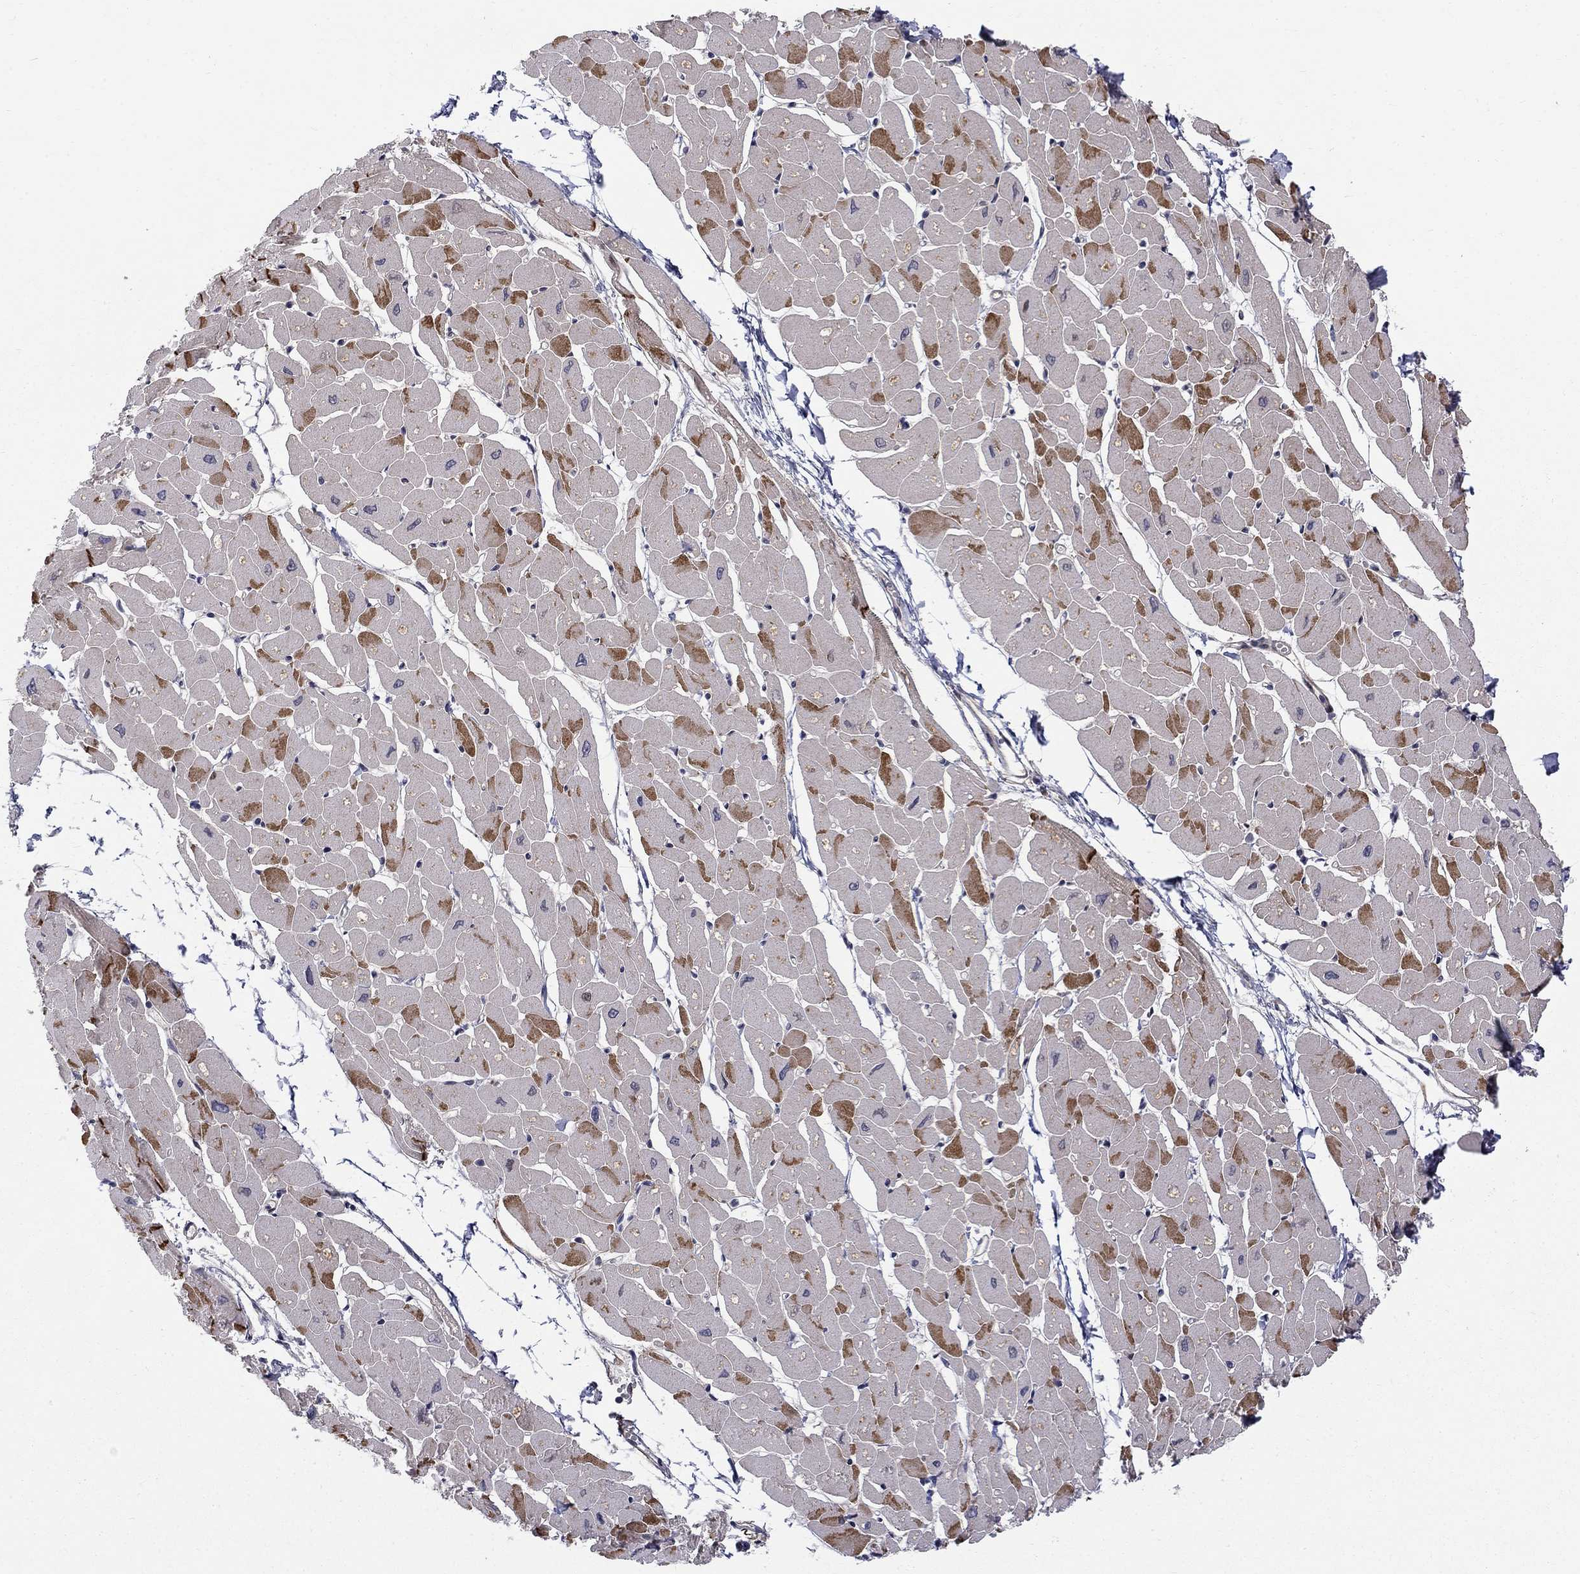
{"staining": {"intensity": "strong", "quantity": "25%-75%", "location": "cytoplasmic/membranous"}, "tissue": "heart muscle", "cell_type": "Cardiomyocytes", "image_type": "normal", "snomed": [{"axis": "morphology", "description": "Normal tissue, NOS"}, {"axis": "topography", "description": "Heart"}], "caption": "Cardiomyocytes reveal strong cytoplasmic/membranous expression in approximately 25%-75% of cells in unremarkable heart muscle.", "gene": "WDR19", "patient": {"sex": "male", "age": 57}}